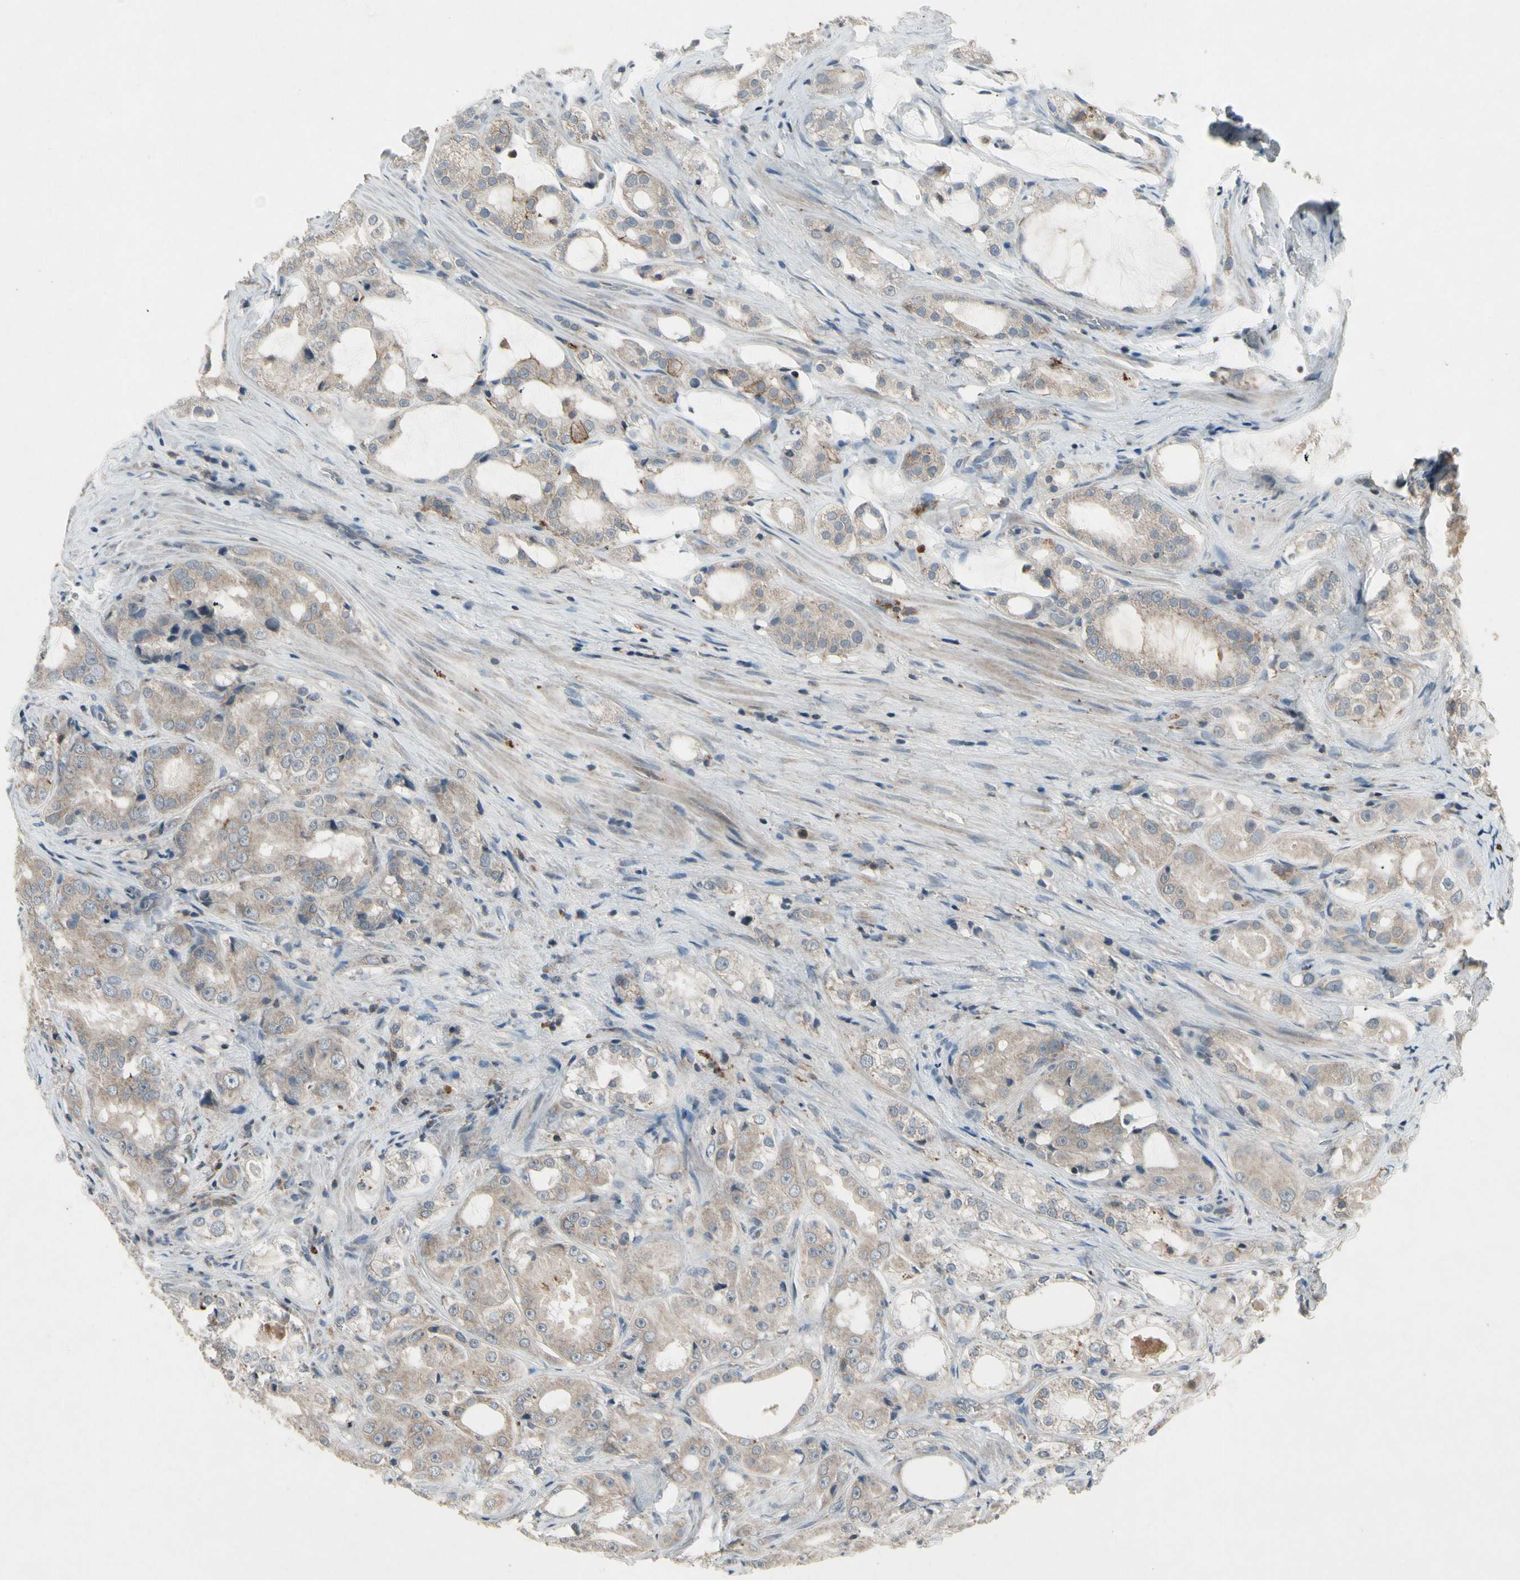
{"staining": {"intensity": "moderate", "quantity": "25%-75%", "location": "cytoplasmic/membranous"}, "tissue": "prostate cancer", "cell_type": "Tumor cells", "image_type": "cancer", "snomed": [{"axis": "morphology", "description": "Adenocarcinoma, High grade"}, {"axis": "topography", "description": "Prostate"}], "caption": "The histopathology image reveals staining of adenocarcinoma (high-grade) (prostate), revealing moderate cytoplasmic/membranous protein staining (brown color) within tumor cells. (DAB = brown stain, brightfield microscopy at high magnification).", "gene": "NMI", "patient": {"sex": "male", "age": 73}}